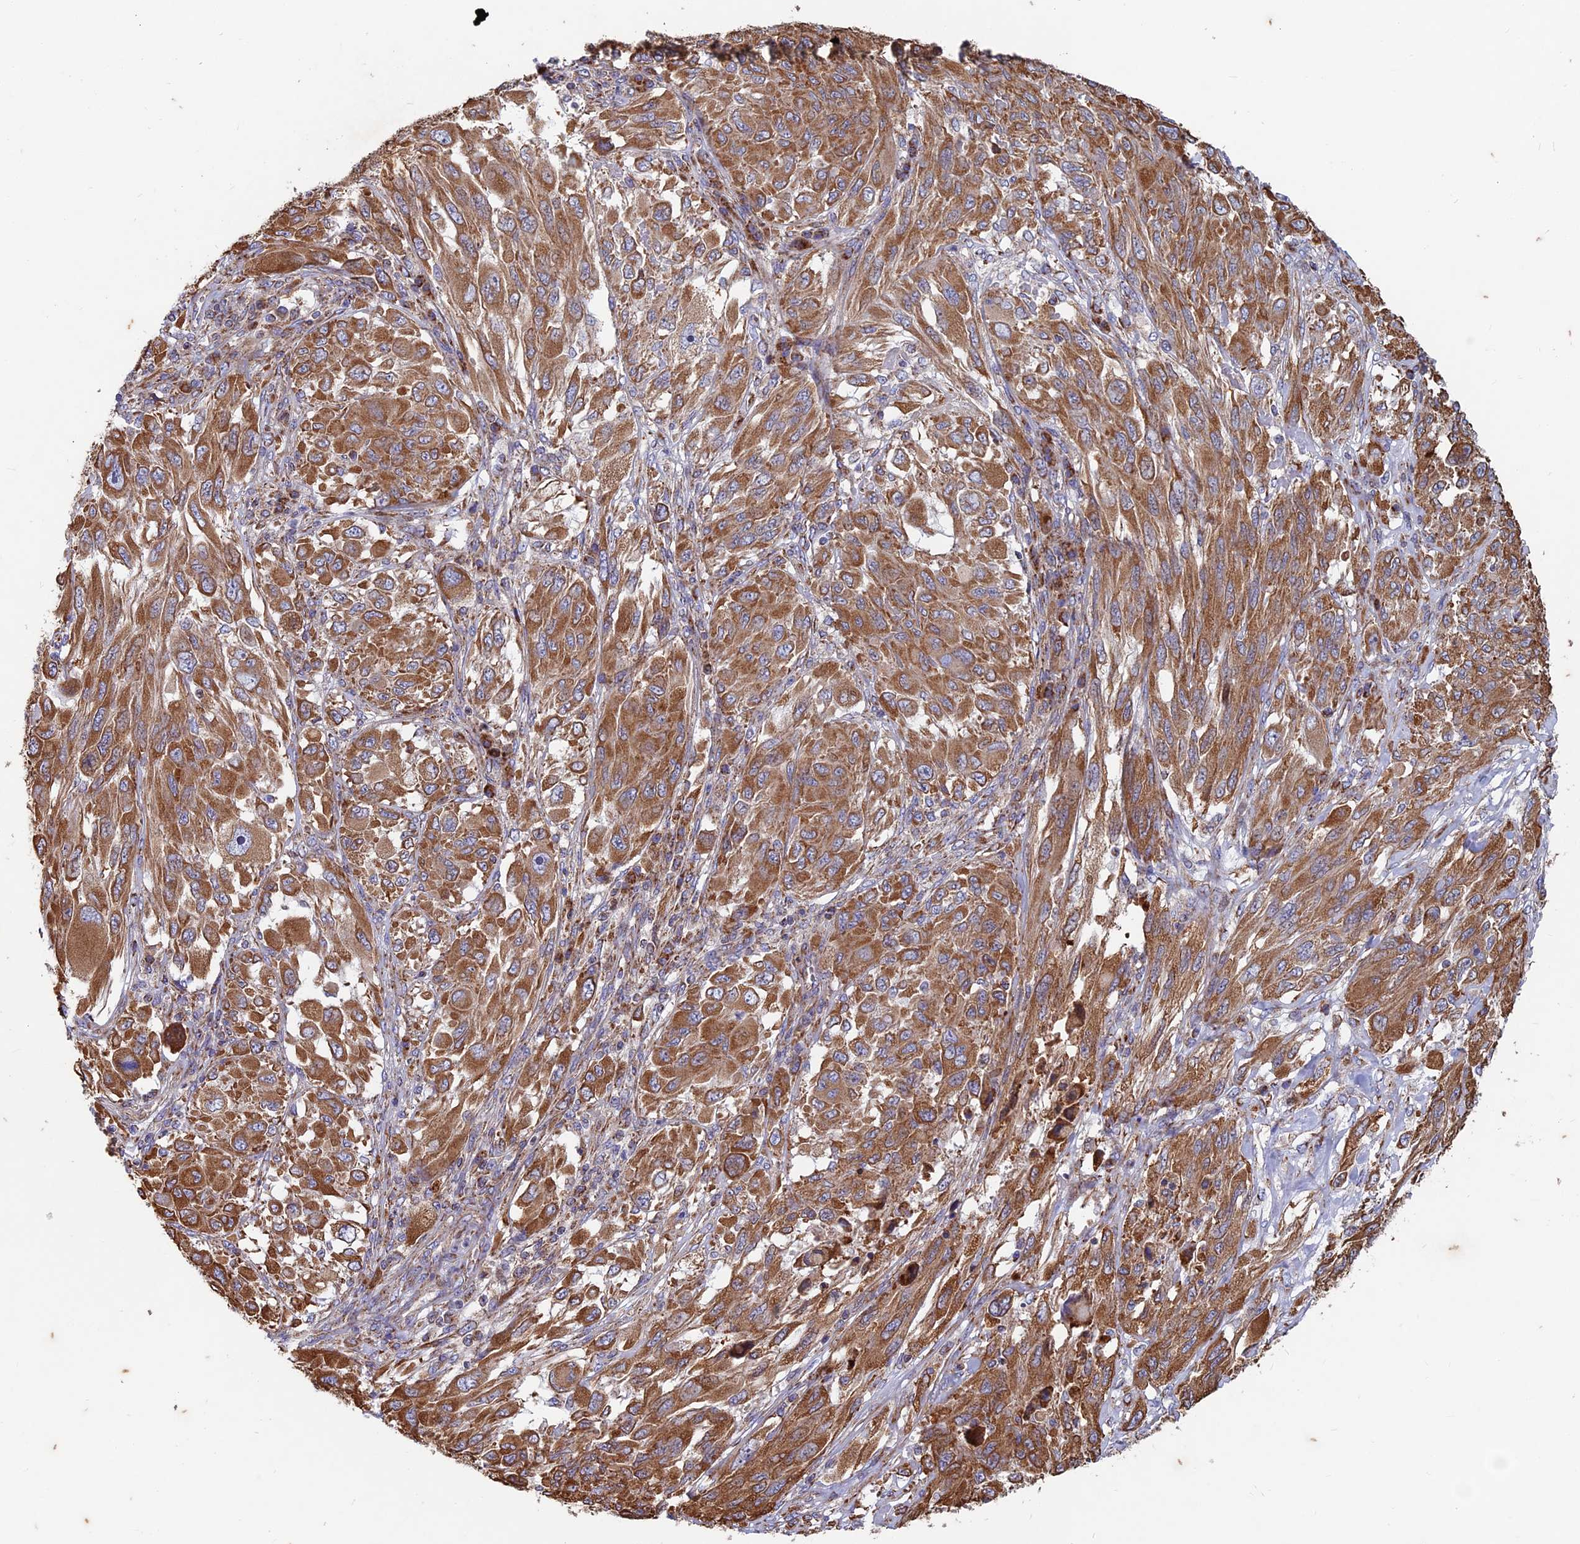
{"staining": {"intensity": "moderate", "quantity": ">75%", "location": "cytoplasmic/membranous"}, "tissue": "melanoma", "cell_type": "Tumor cells", "image_type": "cancer", "snomed": [{"axis": "morphology", "description": "Malignant melanoma, NOS"}, {"axis": "topography", "description": "Skin"}], "caption": "High-magnification brightfield microscopy of melanoma stained with DAB (3,3'-diaminobenzidine) (brown) and counterstained with hematoxylin (blue). tumor cells exhibit moderate cytoplasmic/membranous staining is seen in approximately>75% of cells.", "gene": "AP4S1", "patient": {"sex": "female", "age": 91}}